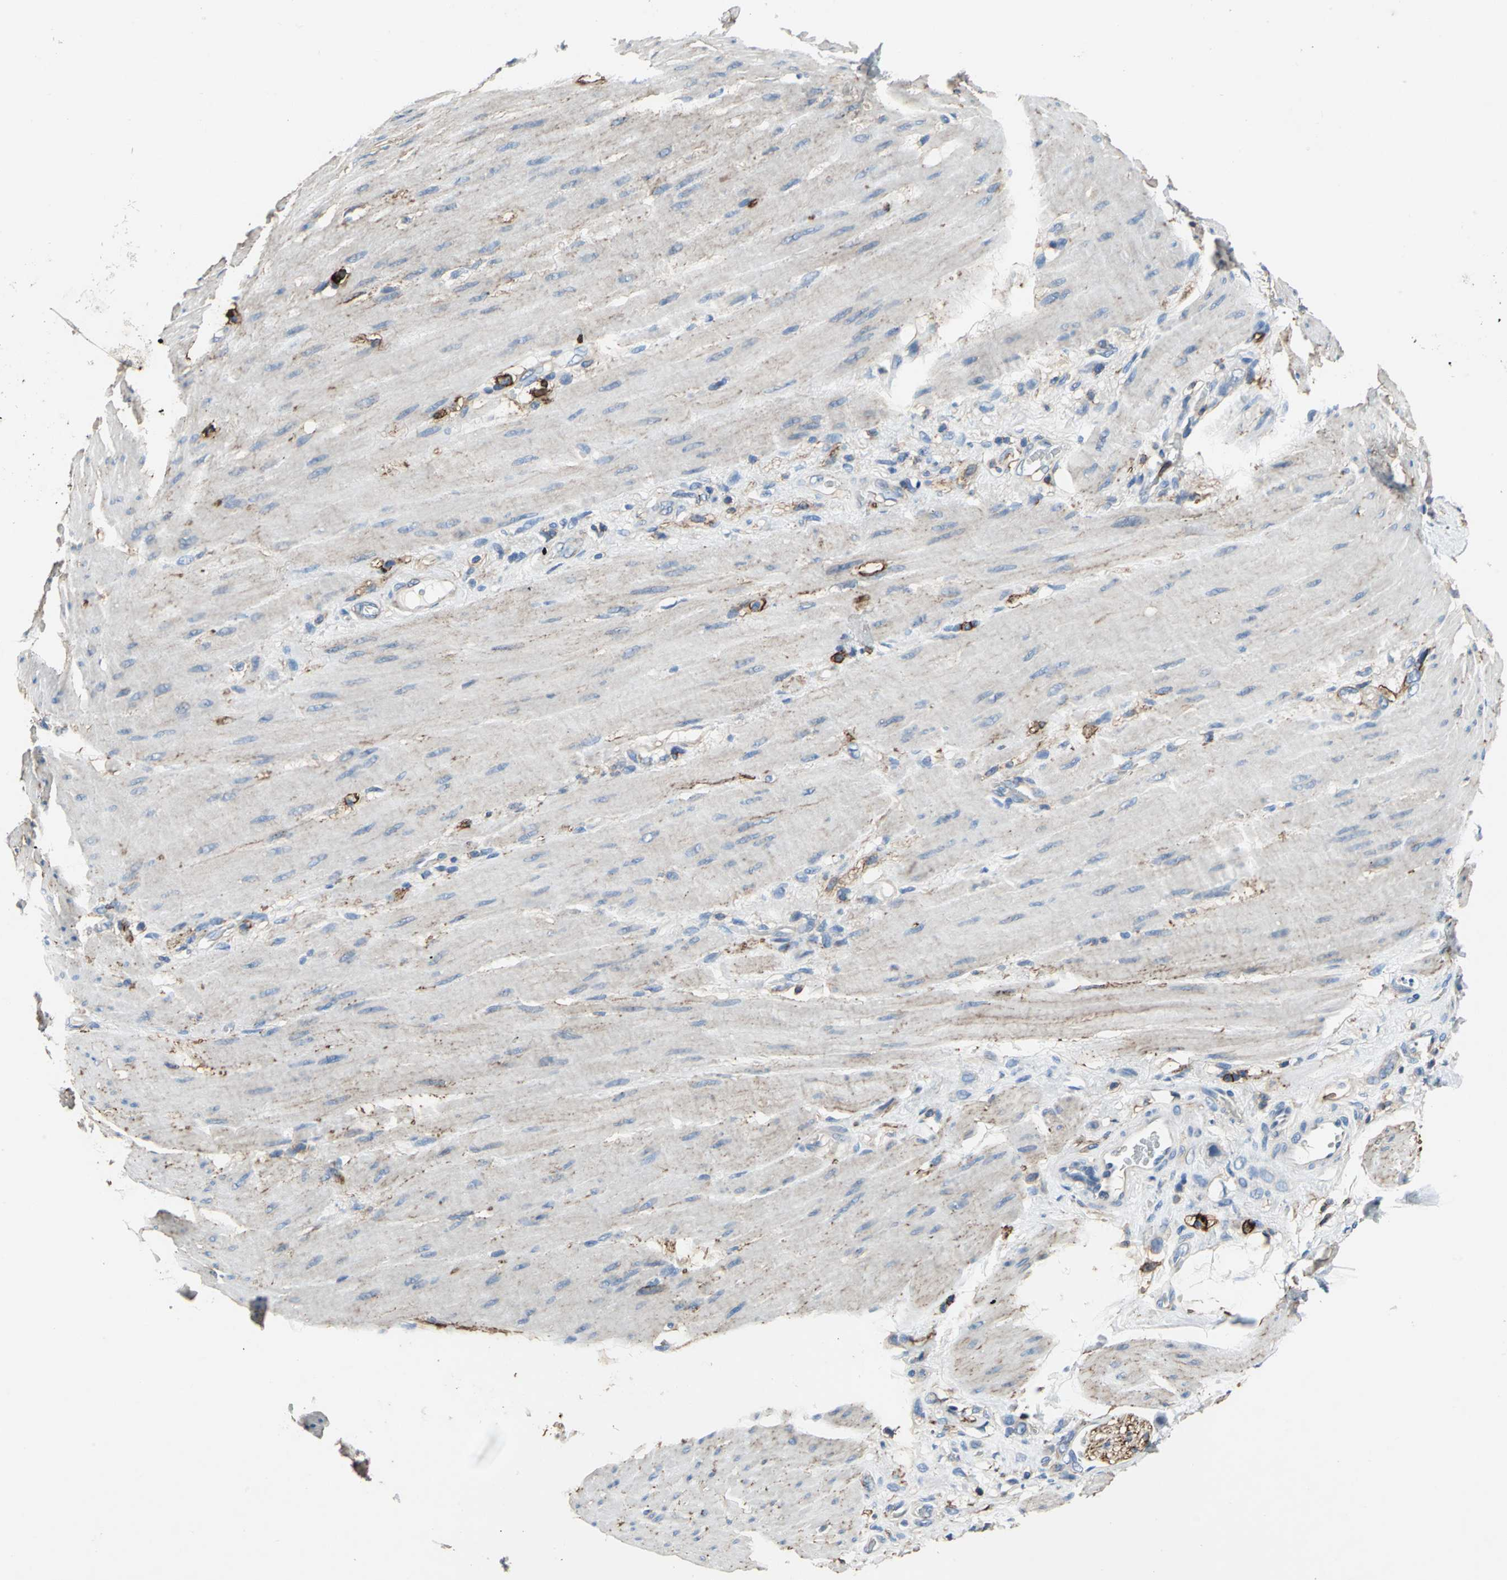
{"staining": {"intensity": "negative", "quantity": "none", "location": "none"}, "tissue": "stomach cancer", "cell_type": "Tumor cells", "image_type": "cancer", "snomed": [{"axis": "morphology", "description": "Normal tissue, NOS"}, {"axis": "morphology", "description": "Adenocarcinoma, NOS"}, {"axis": "topography", "description": "Stomach"}], "caption": "There is no significant positivity in tumor cells of adenocarcinoma (stomach). (DAB (3,3'-diaminobenzidine) immunohistochemistry, high magnification).", "gene": "CD44", "patient": {"sex": "male", "age": 82}}